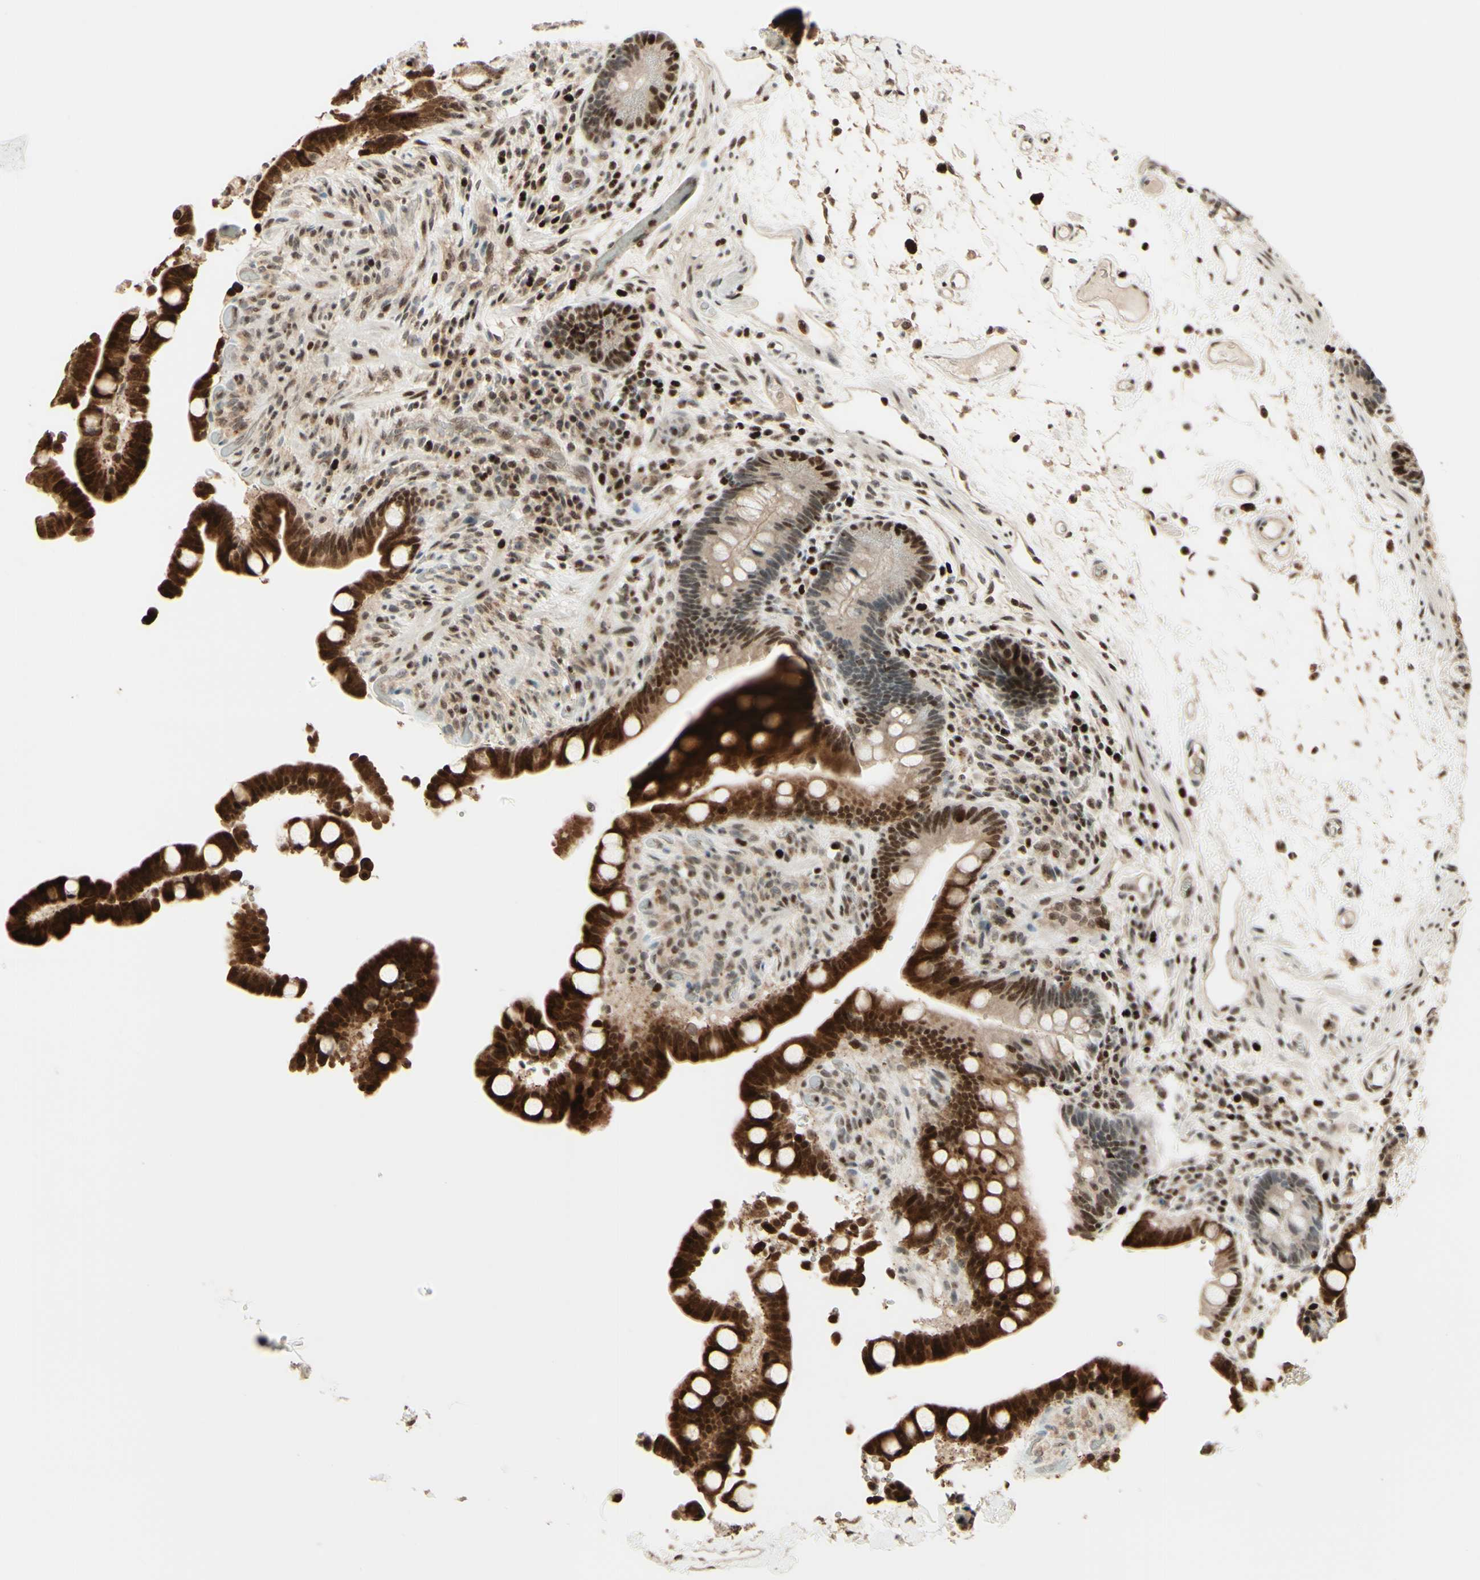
{"staining": {"intensity": "moderate", "quantity": ">75%", "location": "nuclear"}, "tissue": "colon", "cell_type": "Endothelial cells", "image_type": "normal", "snomed": [{"axis": "morphology", "description": "Normal tissue, NOS"}, {"axis": "topography", "description": "Colon"}], "caption": "Normal colon shows moderate nuclear positivity in about >75% of endothelial cells, visualized by immunohistochemistry. (Brightfield microscopy of DAB IHC at high magnification).", "gene": "CDKL5", "patient": {"sex": "male", "age": 73}}